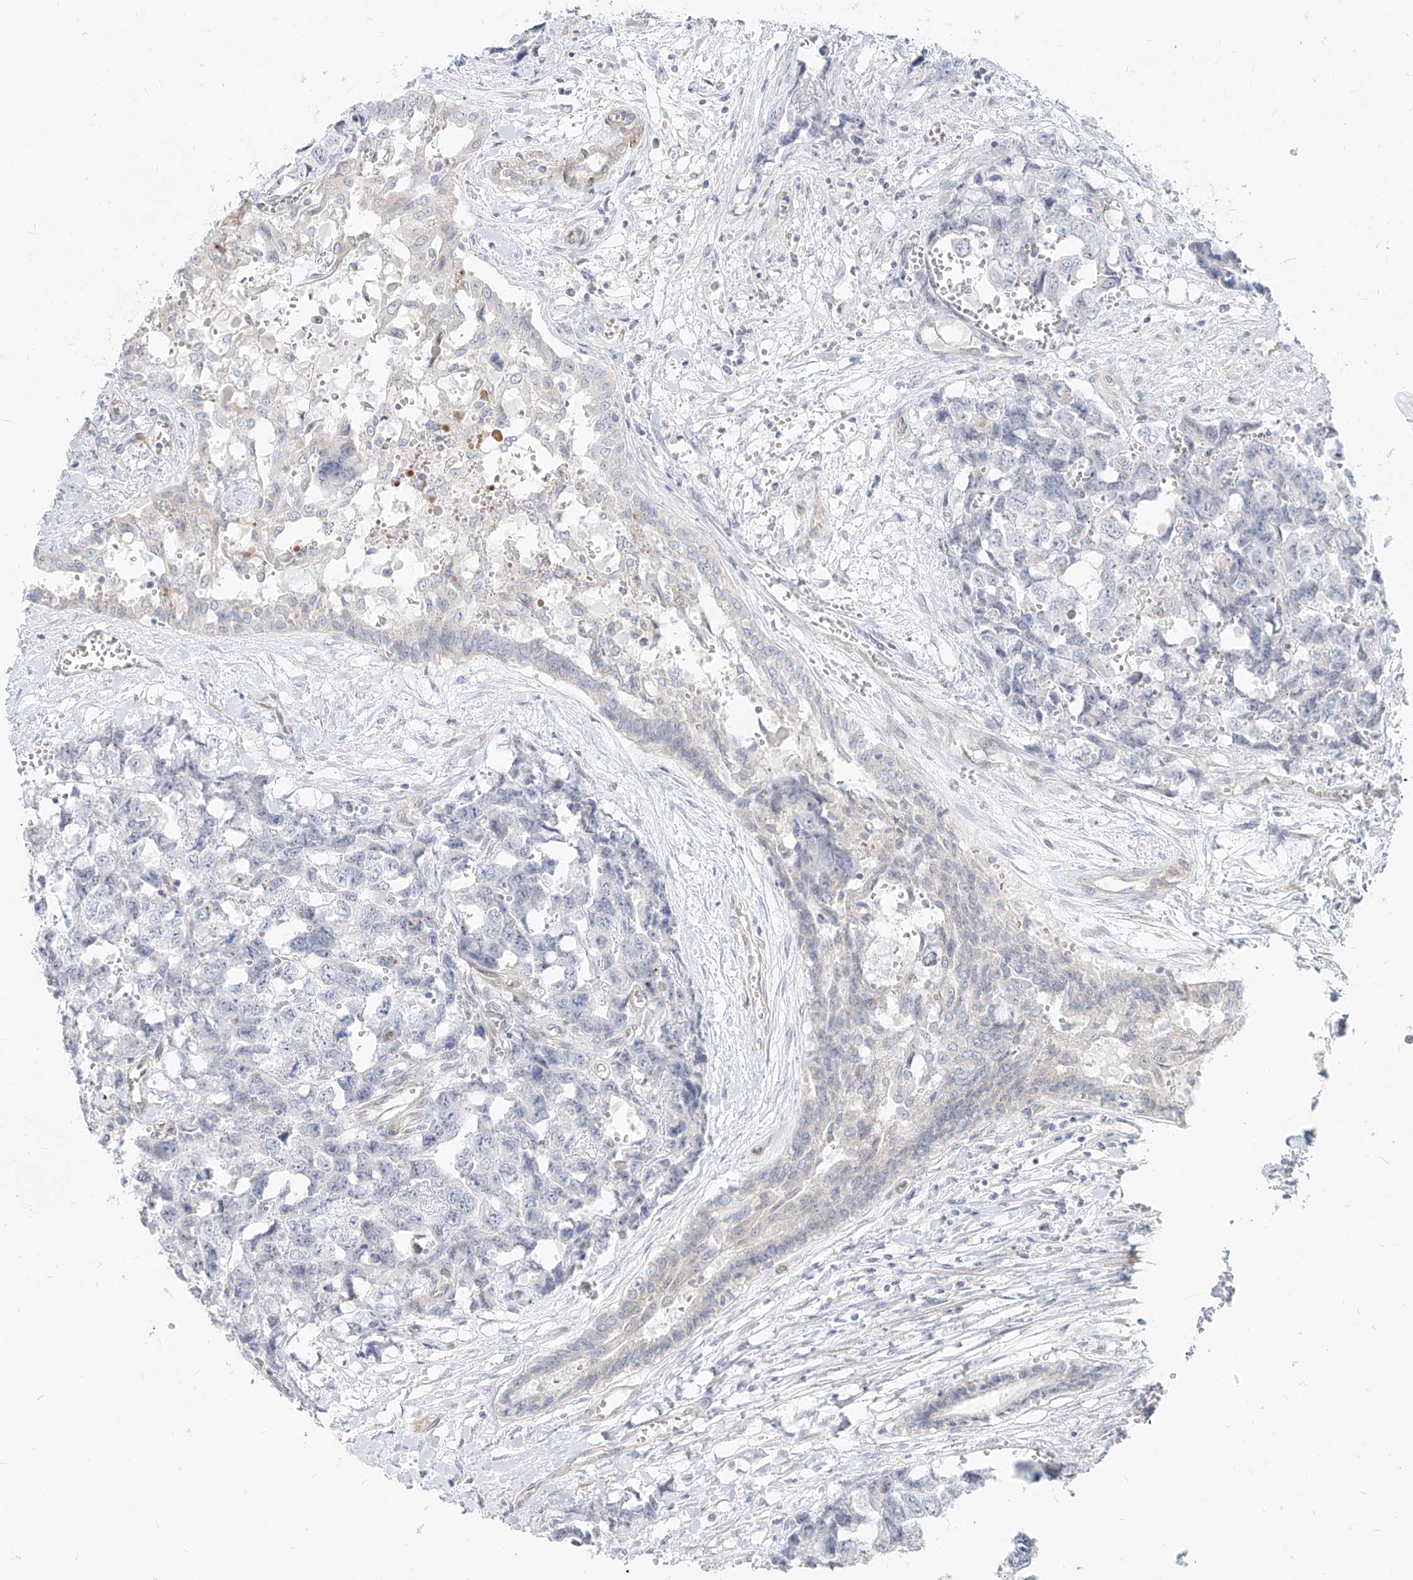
{"staining": {"intensity": "negative", "quantity": "none", "location": "none"}, "tissue": "testis cancer", "cell_type": "Tumor cells", "image_type": "cancer", "snomed": [{"axis": "morphology", "description": "Carcinoma, Embryonal, NOS"}, {"axis": "topography", "description": "Testis"}], "caption": "High magnification brightfield microscopy of testis embryonal carcinoma stained with DAB (brown) and counterstained with hematoxylin (blue): tumor cells show no significant positivity.", "gene": "ITPKB", "patient": {"sex": "male", "age": 31}}